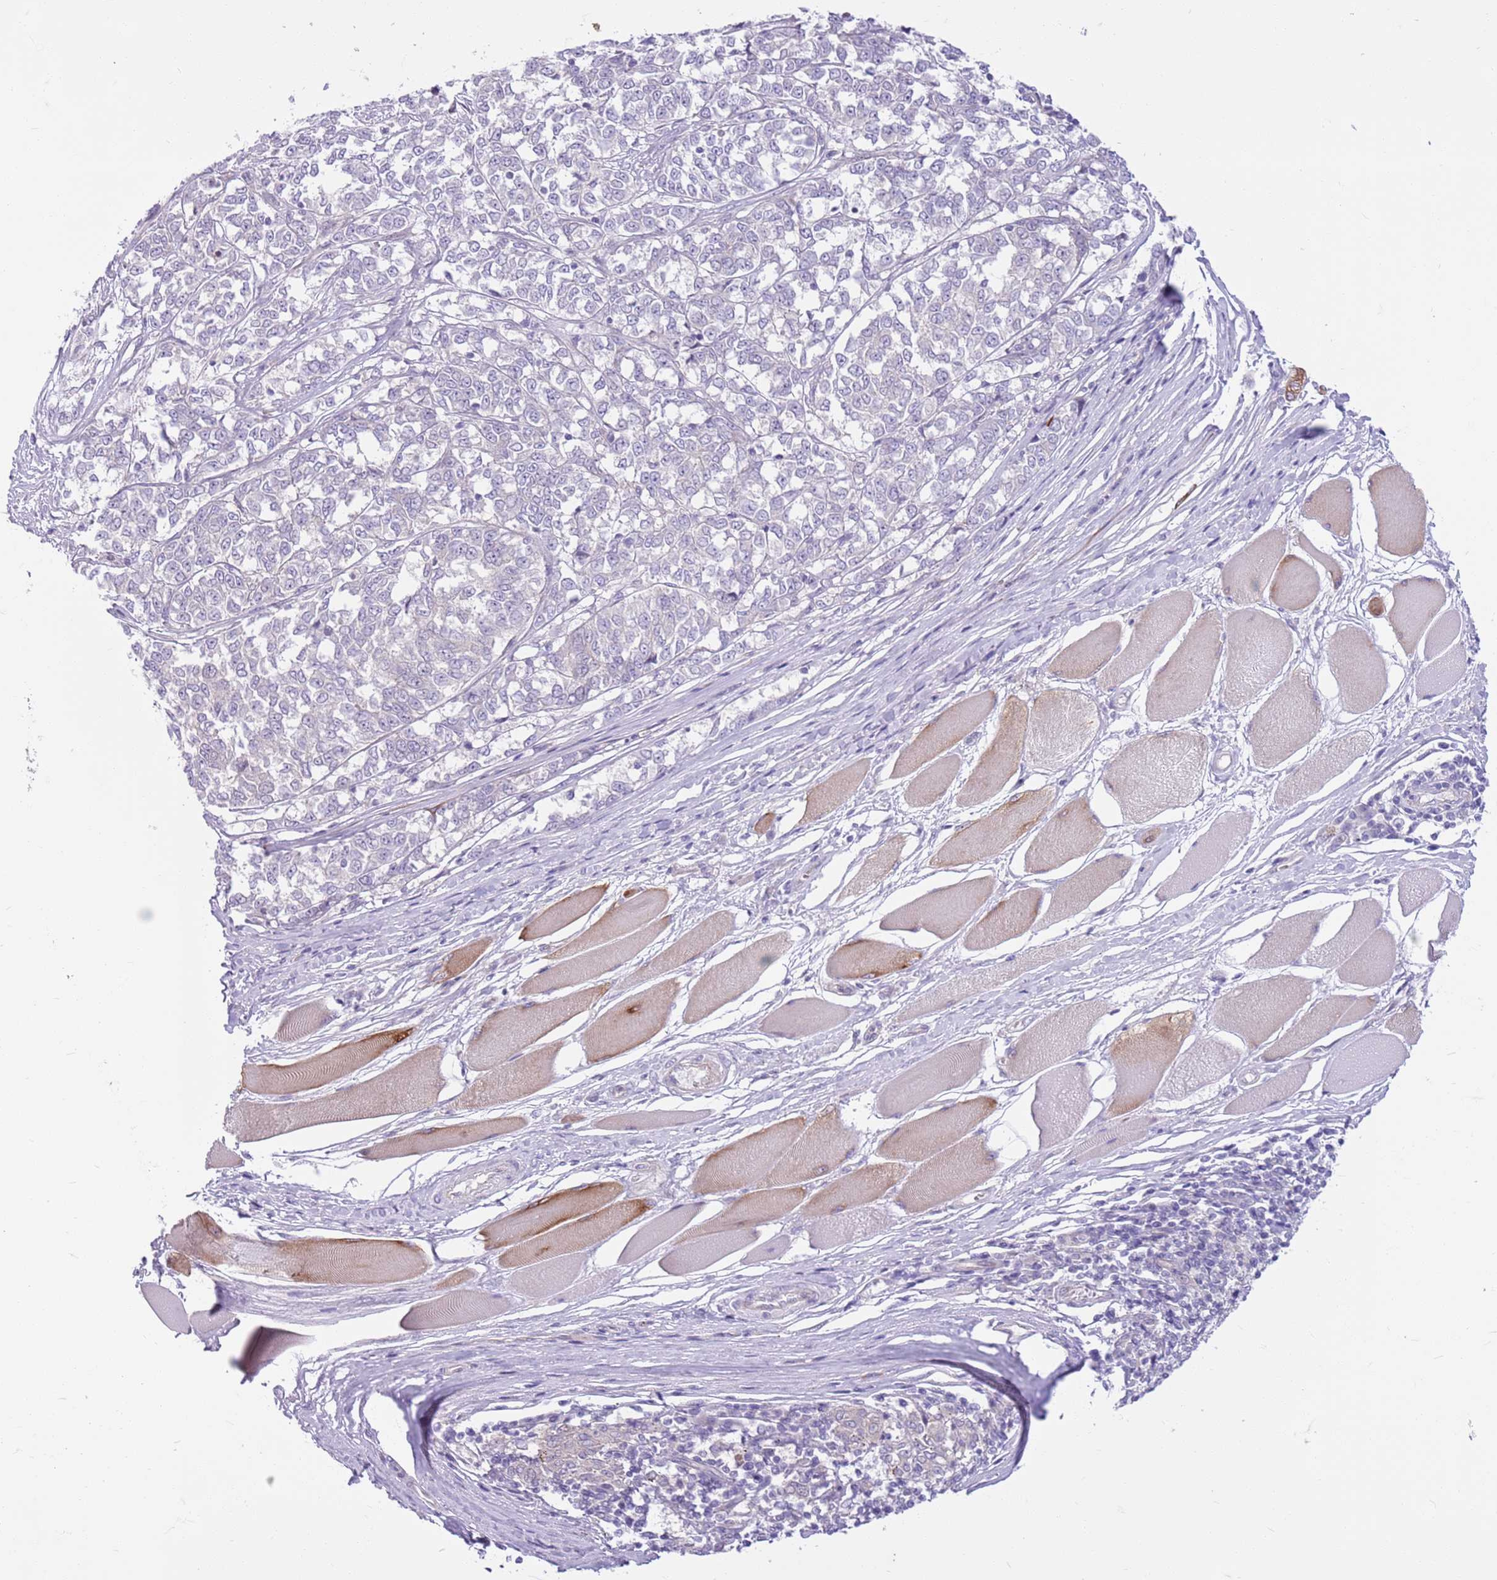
{"staining": {"intensity": "negative", "quantity": "none", "location": "none"}, "tissue": "melanoma", "cell_type": "Tumor cells", "image_type": "cancer", "snomed": [{"axis": "morphology", "description": "Malignant melanoma, NOS"}, {"axis": "topography", "description": "Skin"}], "caption": "IHC micrograph of melanoma stained for a protein (brown), which reveals no staining in tumor cells. (Brightfield microscopy of DAB (3,3'-diaminobenzidine) immunohistochemistry at high magnification).", "gene": "PARP8", "patient": {"sex": "female", "age": 72}}